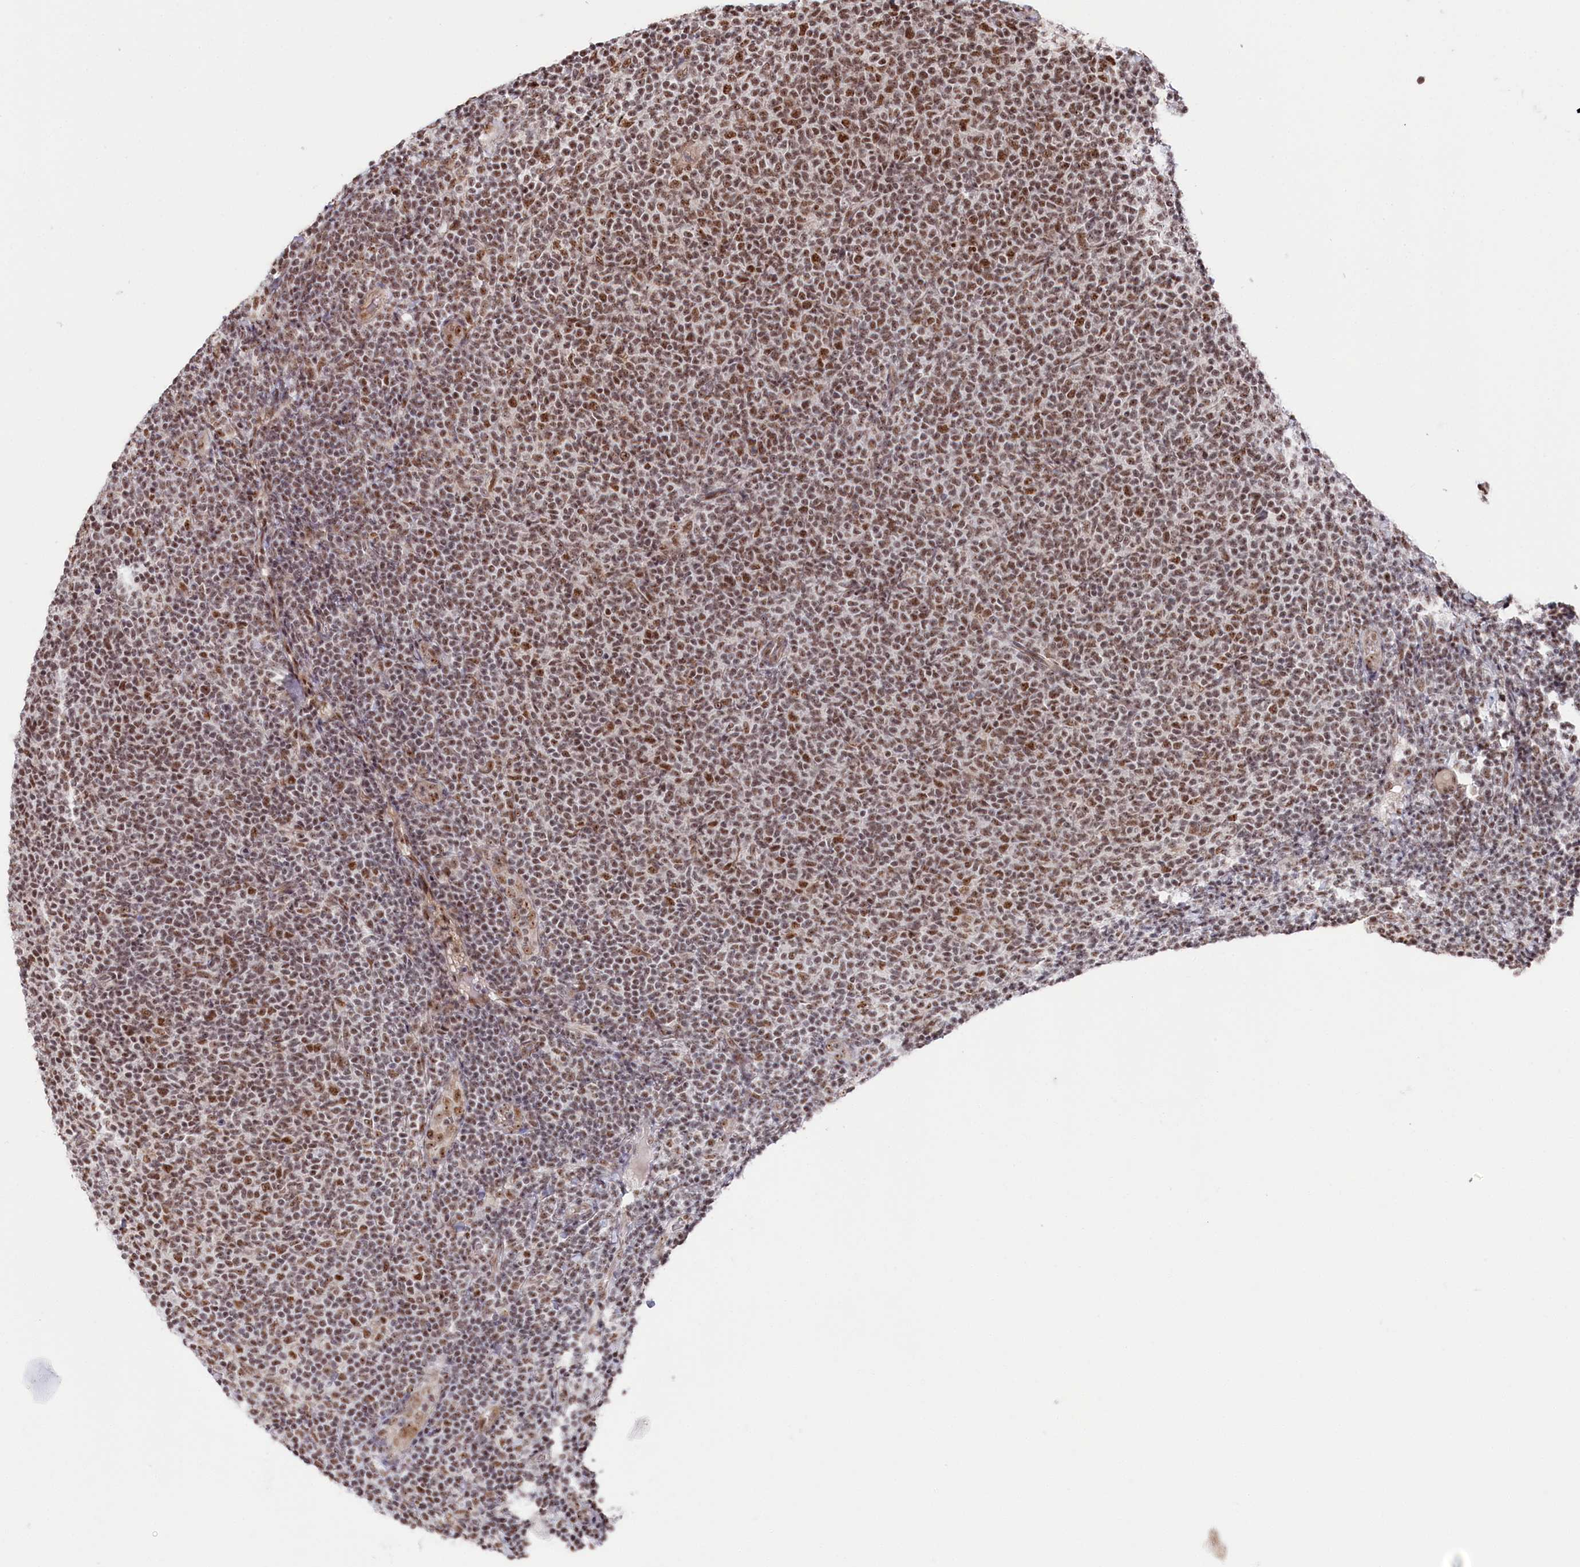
{"staining": {"intensity": "moderate", "quantity": ">75%", "location": "nuclear"}, "tissue": "lymphoma", "cell_type": "Tumor cells", "image_type": "cancer", "snomed": [{"axis": "morphology", "description": "Malignant lymphoma, non-Hodgkin's type, Low grade"}, {"axis": "topography", "description": "Lymph node"}], "caption": "Tumor cells reveal medium levels of moderate nuclear positivity in about >75% of cells in human lymphoma. (DAB IHC with brightfield microscopy, high magnification).", "gene": "POLR2H", "patient": {"sex": "male", "age": 66}}